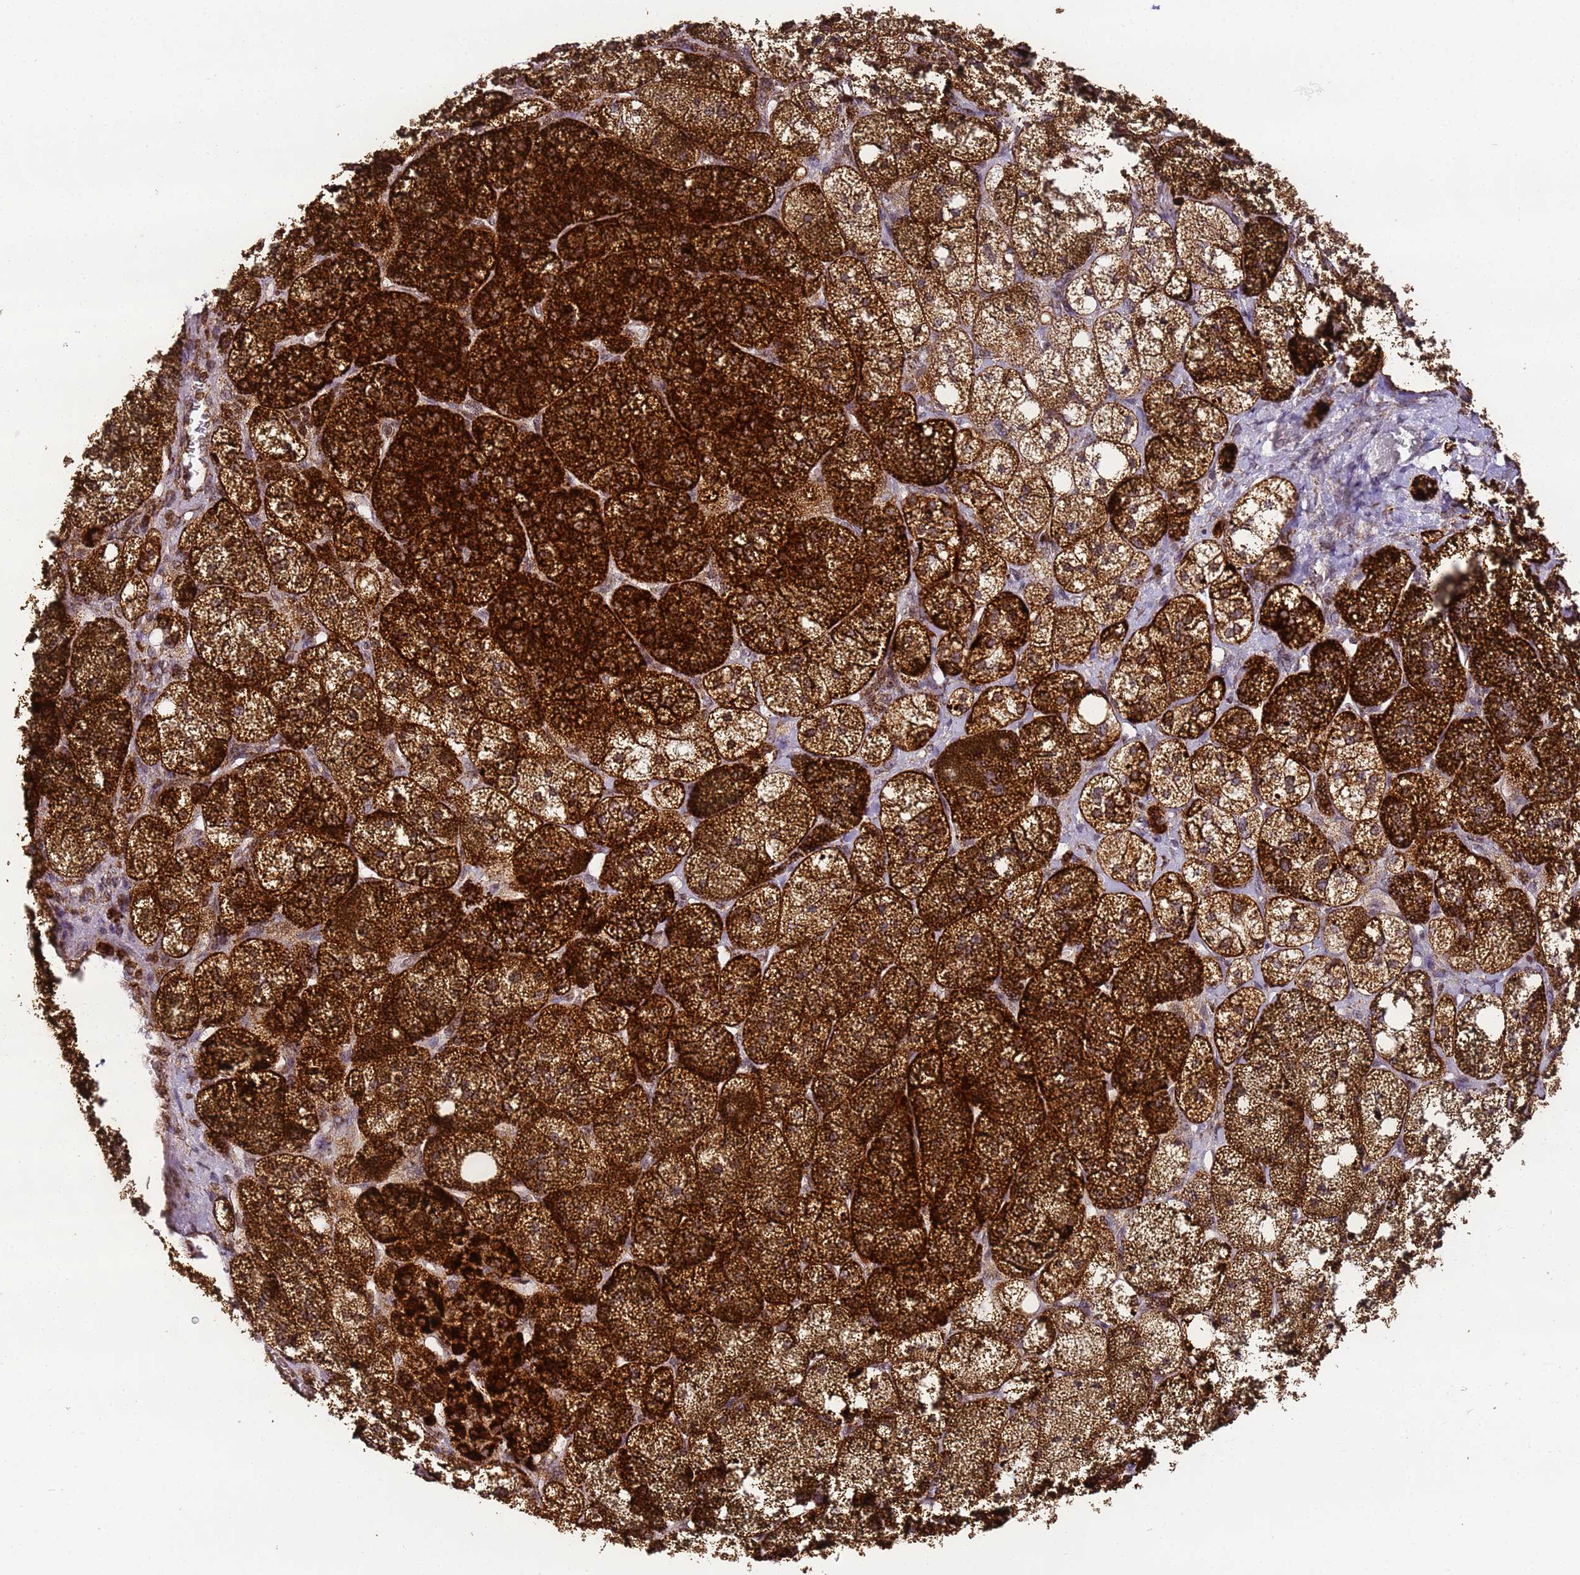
{"staining": {"intensity": "strong", "quantity": ">75%", "location": "cytoplasmic/membranous"}, "tissue": "adrenal gland", "cell_type": "Glandular cells", "image_type": "normal", "snomed": [{"axis": "morphology", "description": "Normal tissue, NOS"}, {"axis": "topography", "description": "Adrenal gland"}], "caption": "The histopathology image displays immunohistochemical staining of benign adrenal gland. There is strong cytoplasmic/membranous positivity is identified in about >75% of glandular cells. (DAB (3,3'-diaminobenzidine) = brown stain, brightfield microscopy at high magnification).", "gene": "HSPE1", "patient": {"sex": "male", "age": 61}}